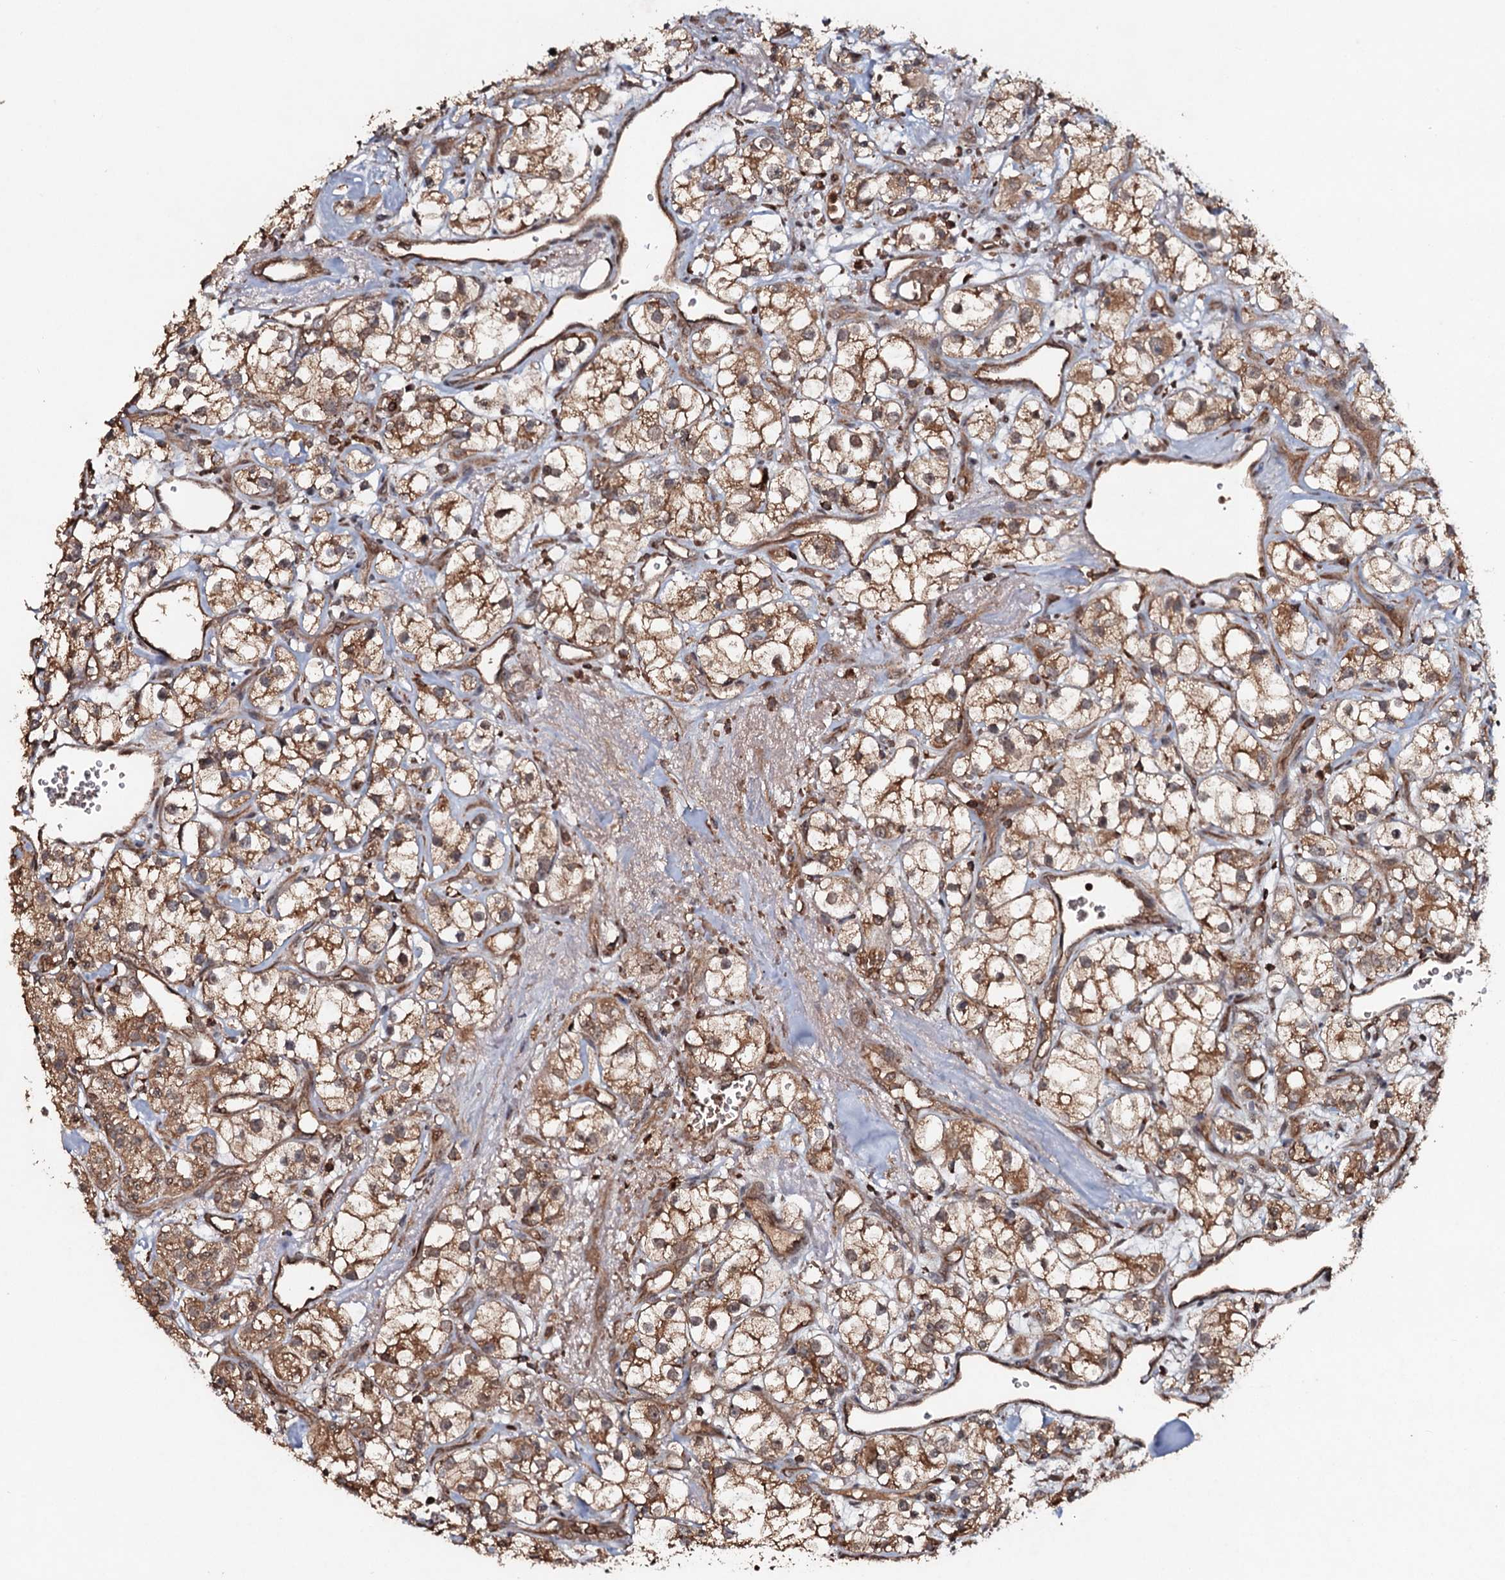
{"staining": {"intensity": "moderate", "quantity": ">75%", "location": "cytoplasmic/membranous,nuclear"}, "tissue": "renal cancer", "cell_type": "Tumor cells", "image_type": "cancer", "snomed": [{"axis": "morphology", "description": "Adenocarcinoma, NOS"}, {"axis": "topography", "description": "Kidney"}], "caption": "Immunohistochemistry (DAB) staining of renal cancer (adenocarcinoma) shows moderate cytoplasmic/membranous and nuclear protein positivity in approximately >75% of tumor cells.", "gene": "ADGRG3", "patient": {"sex": "male", "age": 77}}